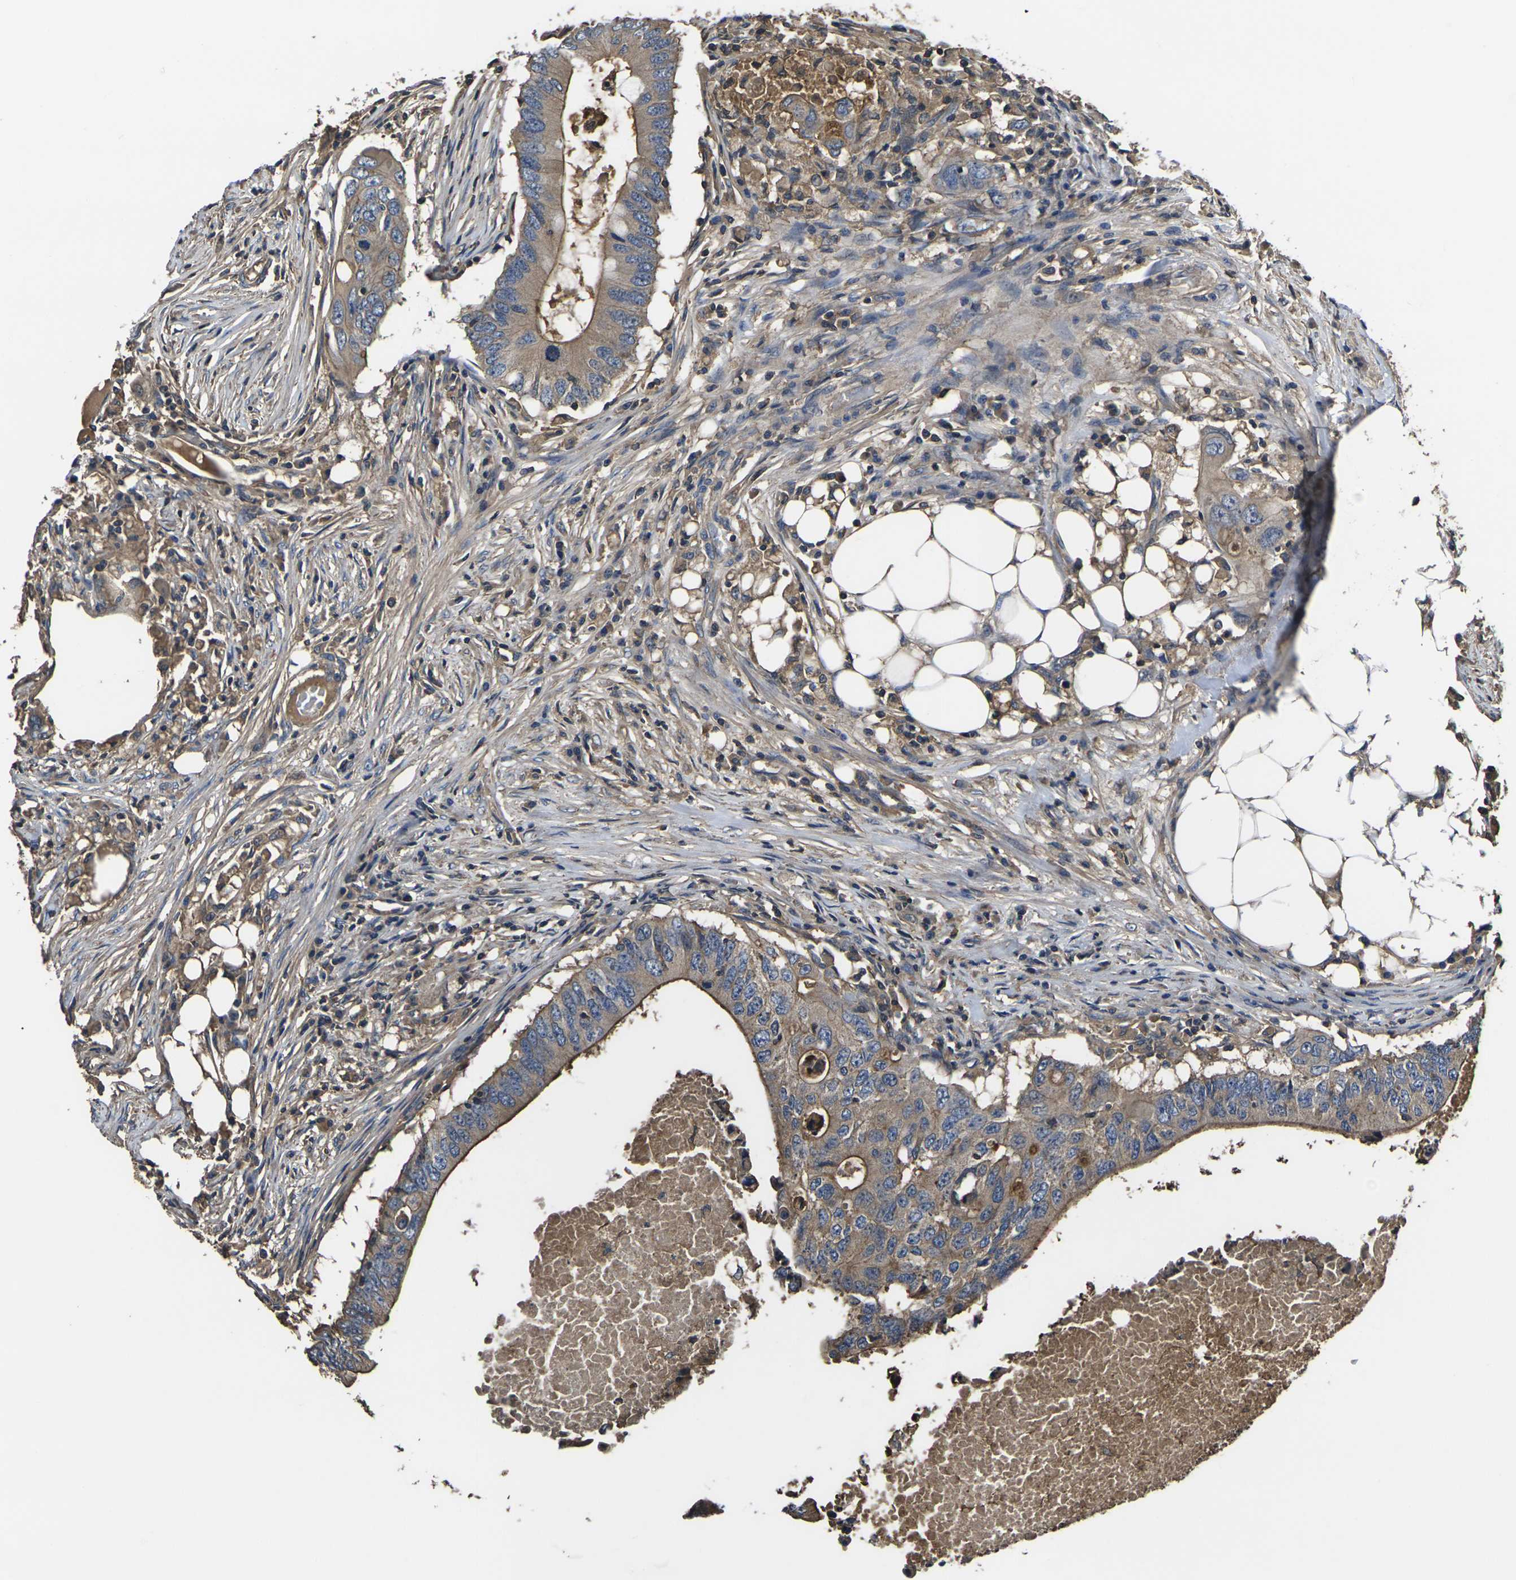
{"staining": {"intensity": "moderate", "quantity": ">75%", "location": "cytoplasmic/membranous"}, "tissue": "colorectal cancer", "cell_type": "Tumor cells", "image_type": "cancer", "snomed": [{"axis": "morphology", "description": "Adenocarcinoma, NOS"}, {"axis": "topography", "description": "Colon"}], "caption": "Immunohistochemical staining of colorectal cancer displays moderate cytoplasmic/membranous protein expression in about >75% of tumor cells. (Stains: DAB (3,3'-diaminobenzidine) in brown, nuclei in blue, Microscopy: brightfield microscopy at high magnification).", "gene": "HSPG2", "patient": {"sex": "male", "age": 71}}